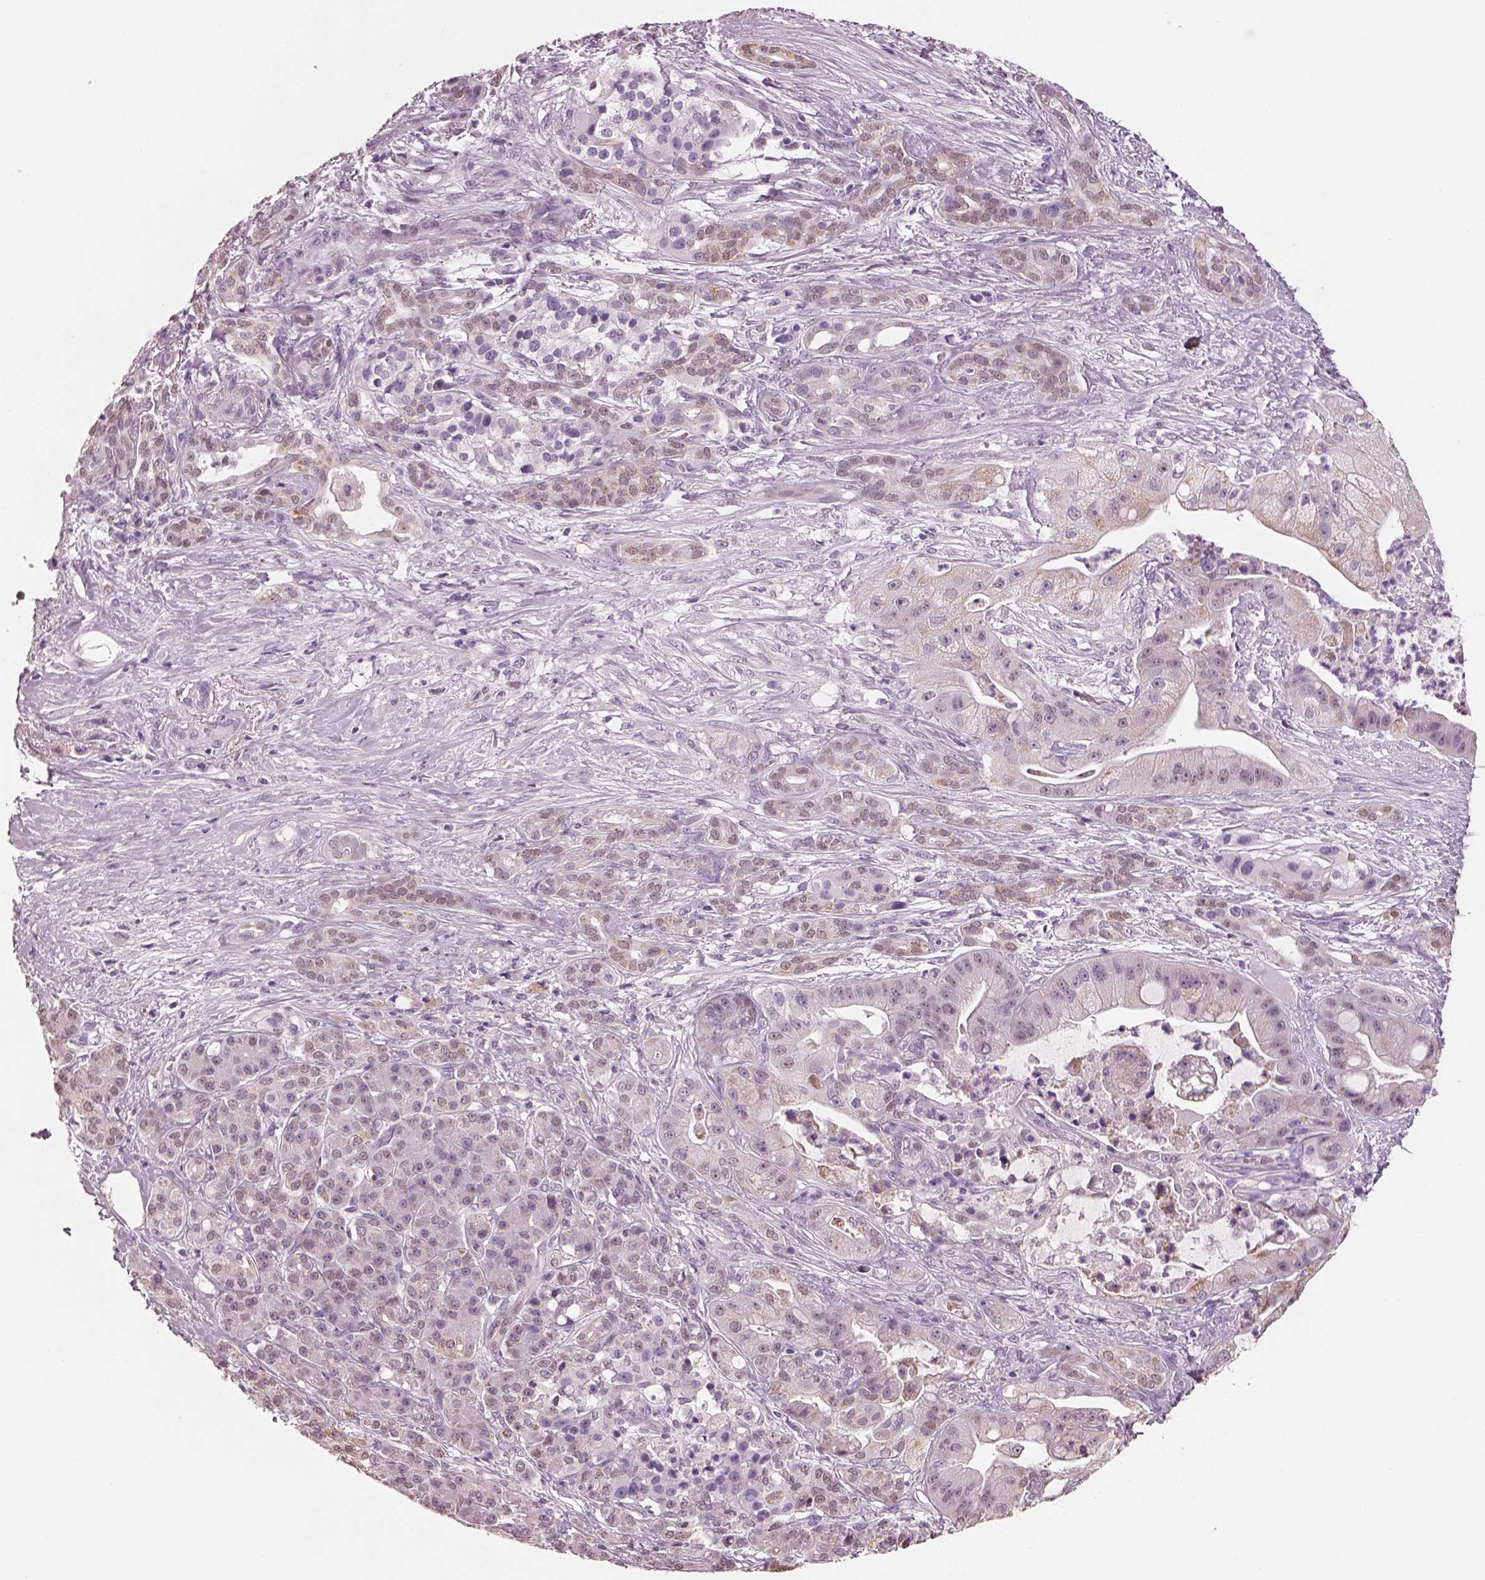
{"staining": {"intensity": "moderate", "quantity": "<25%", "location": "cytoplasmic/membranous"}, "tissue": "pancreatic cancer", "cell_type": "Tumor cells", "image_type": "cancer", "snomed": [{"axis": "morphology", "description": "Normal tissue, NOS"}, {"axis": "morphology", "description": "Inflammation, NOS"}, {"axis": "morphology", "description": "Adenocarcinoma, NOS"}, {"axis": "topography", "description": "Pancreas"}], "caption": "Immunohistochemistry photomicrograph of neoplastic tissue: pancreatic cancer stained using IHC displays low levels of moderate protein expression localized specifically in the cytoplasmic/membranous of tumor cells, appearing as a cytoplasmic/membranous brown color.", "gene": "ELSPBP1", "patient": {"sex": "male", "age": 57}}